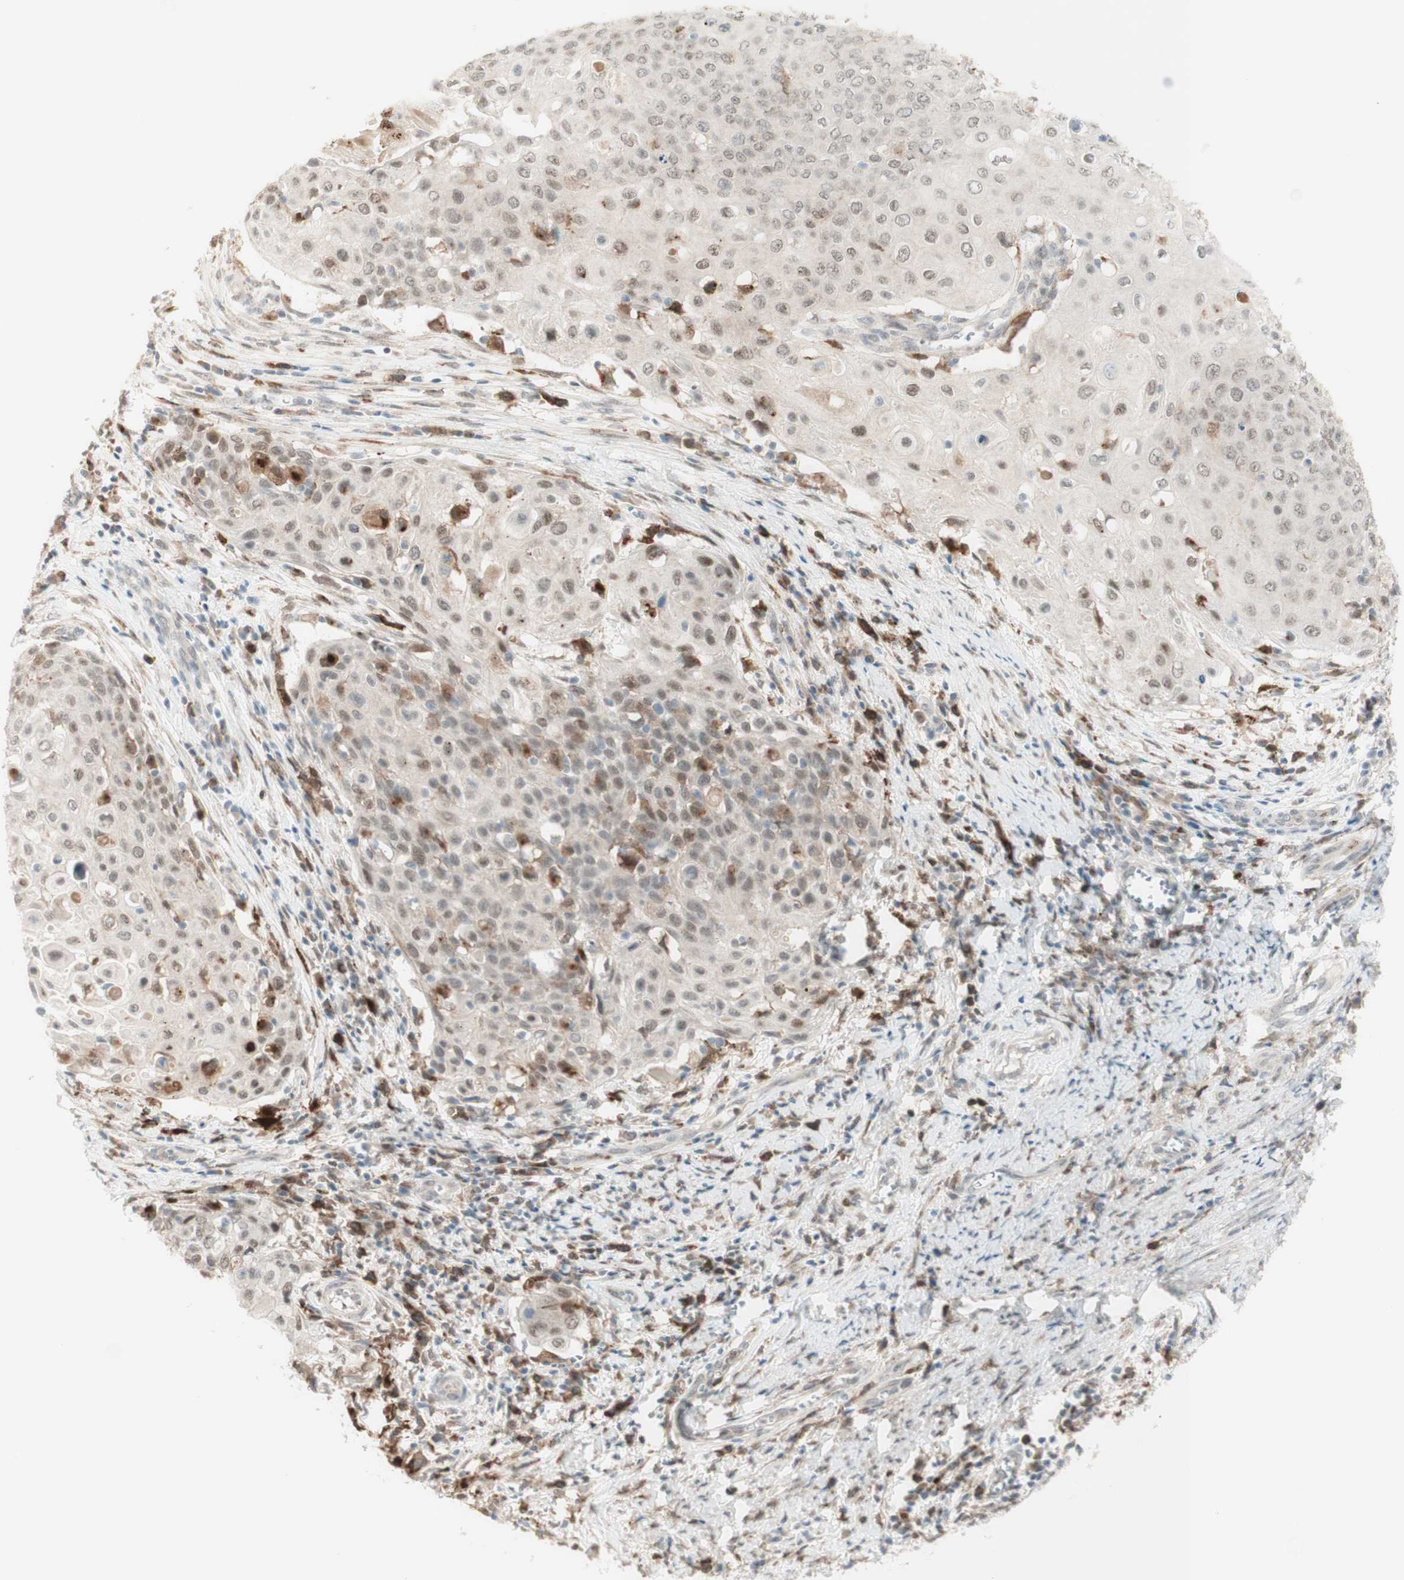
{"staining": {"intensity": "weak", "quantity": "<25%", "location": "nuclear"}, "tissue": "cervical cancer", "cell_type": "Tumor cells", "image_type": "cancer", "snomed": [{"axis": "morphology", "description": "Squamous cell carcinoma, NOS"}, {"axis": "topography", "description": "Cervix"}], "caption": "IHC micrograph of neoplastic tissue: human cervical squamous cell carcinoma stained with DAB (3,3'-diaminobenzidine) demonstrates no significant protein positivity in tumor cells. (DAB (3,3'-diaminobenzidine) immunohistochemistry (IHC) with hematoxylin counter stain).", "gene": "GAPT", "patient": {"sex": "female", "age": 39}}